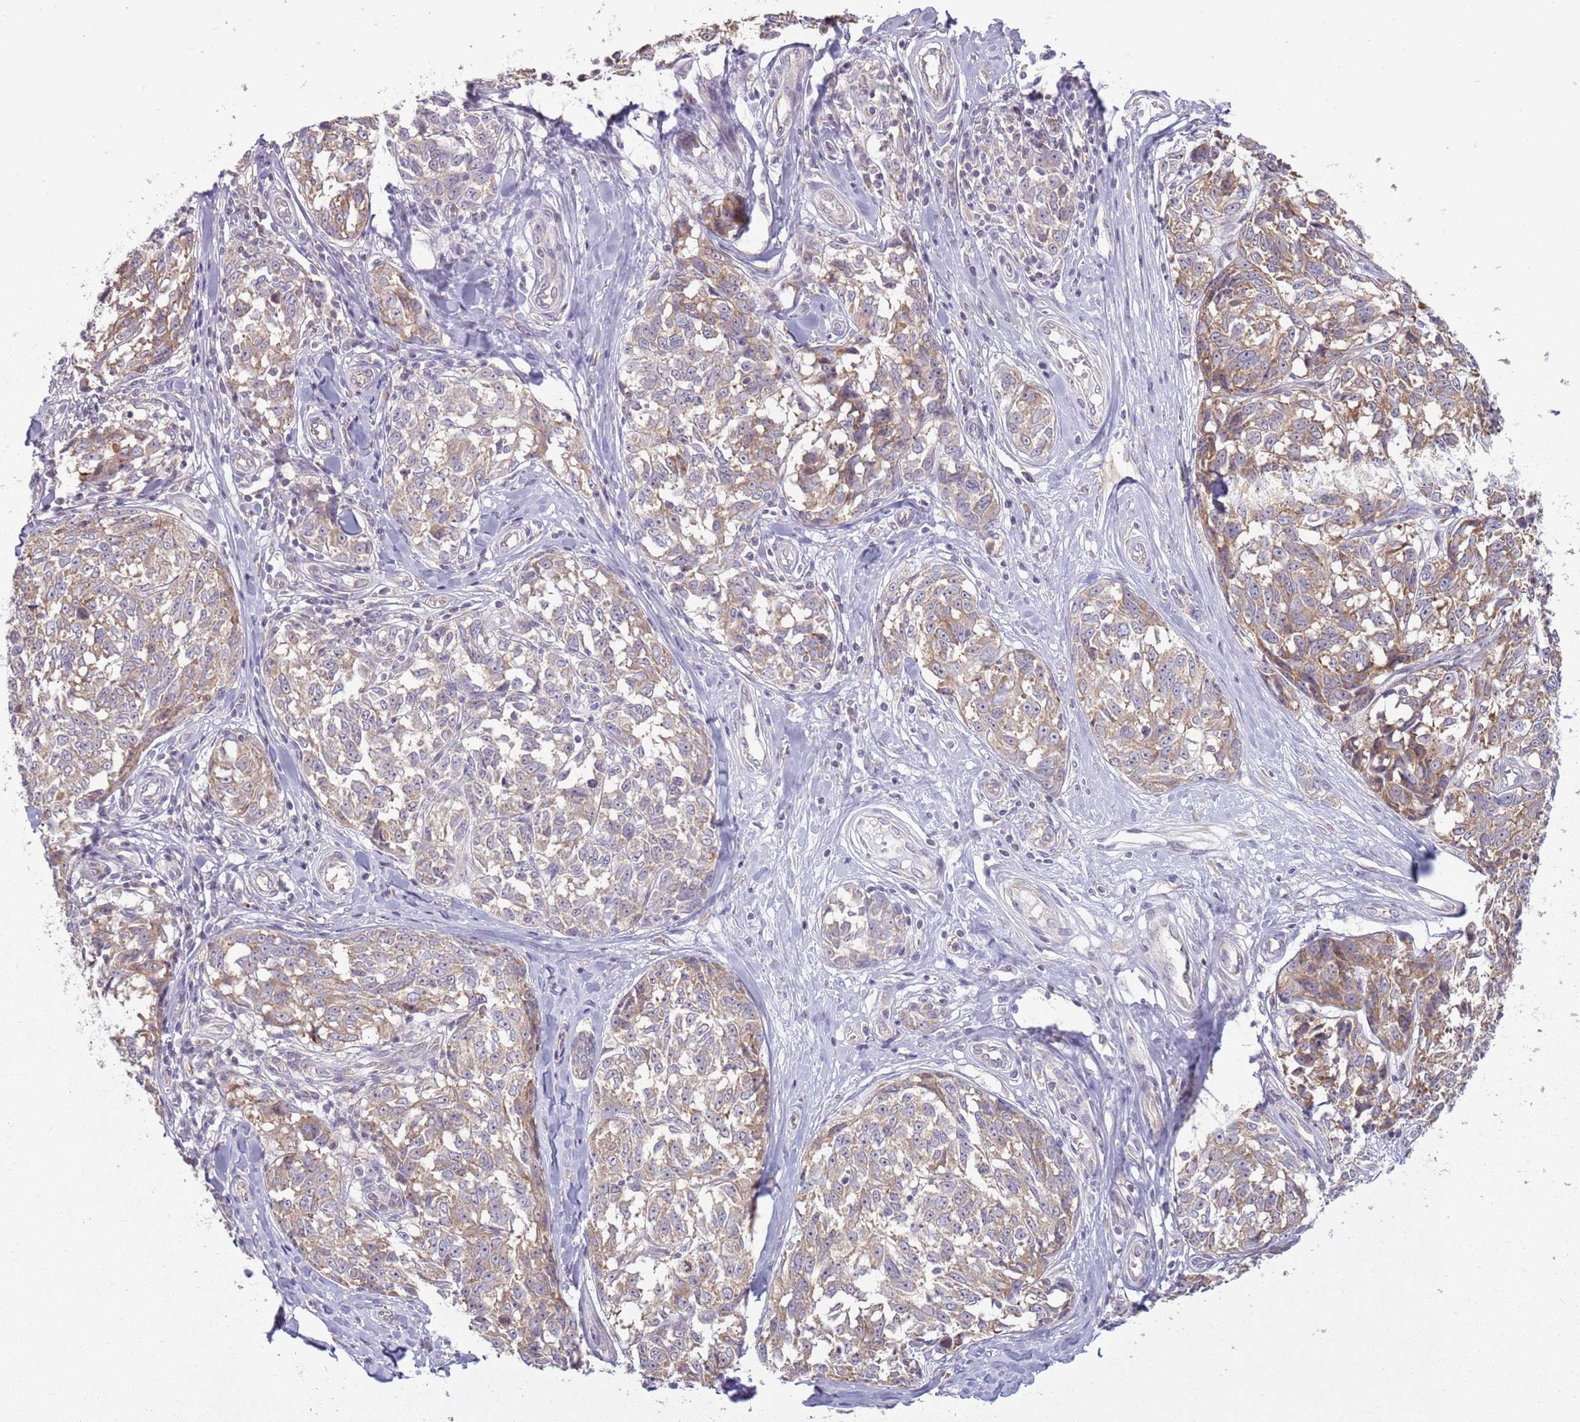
{"staining": {"intensity": "weak", "quantity": "25%-75%", "location": "cytoplasmic/membranous"}, "tissue": "melanoma", "cell_type": "Tumor cells", "image_type": "cancer", "snomed": [{"axis": "morphology", "description": "Normal tissue, NOS"}, {"axis": "morphology", "description": "Malignant melanoma, NOS"}, {"axis": "topography", "description": "Skin"}], "caption": "Protein staining of malignant melanoma tissue displays weak cytoplasmic/membranous staining in approximately 25%-75% of tumor cells.", "gene": "RPL17-C18orf32", "patient": {"sex": "female", "age": 64}}